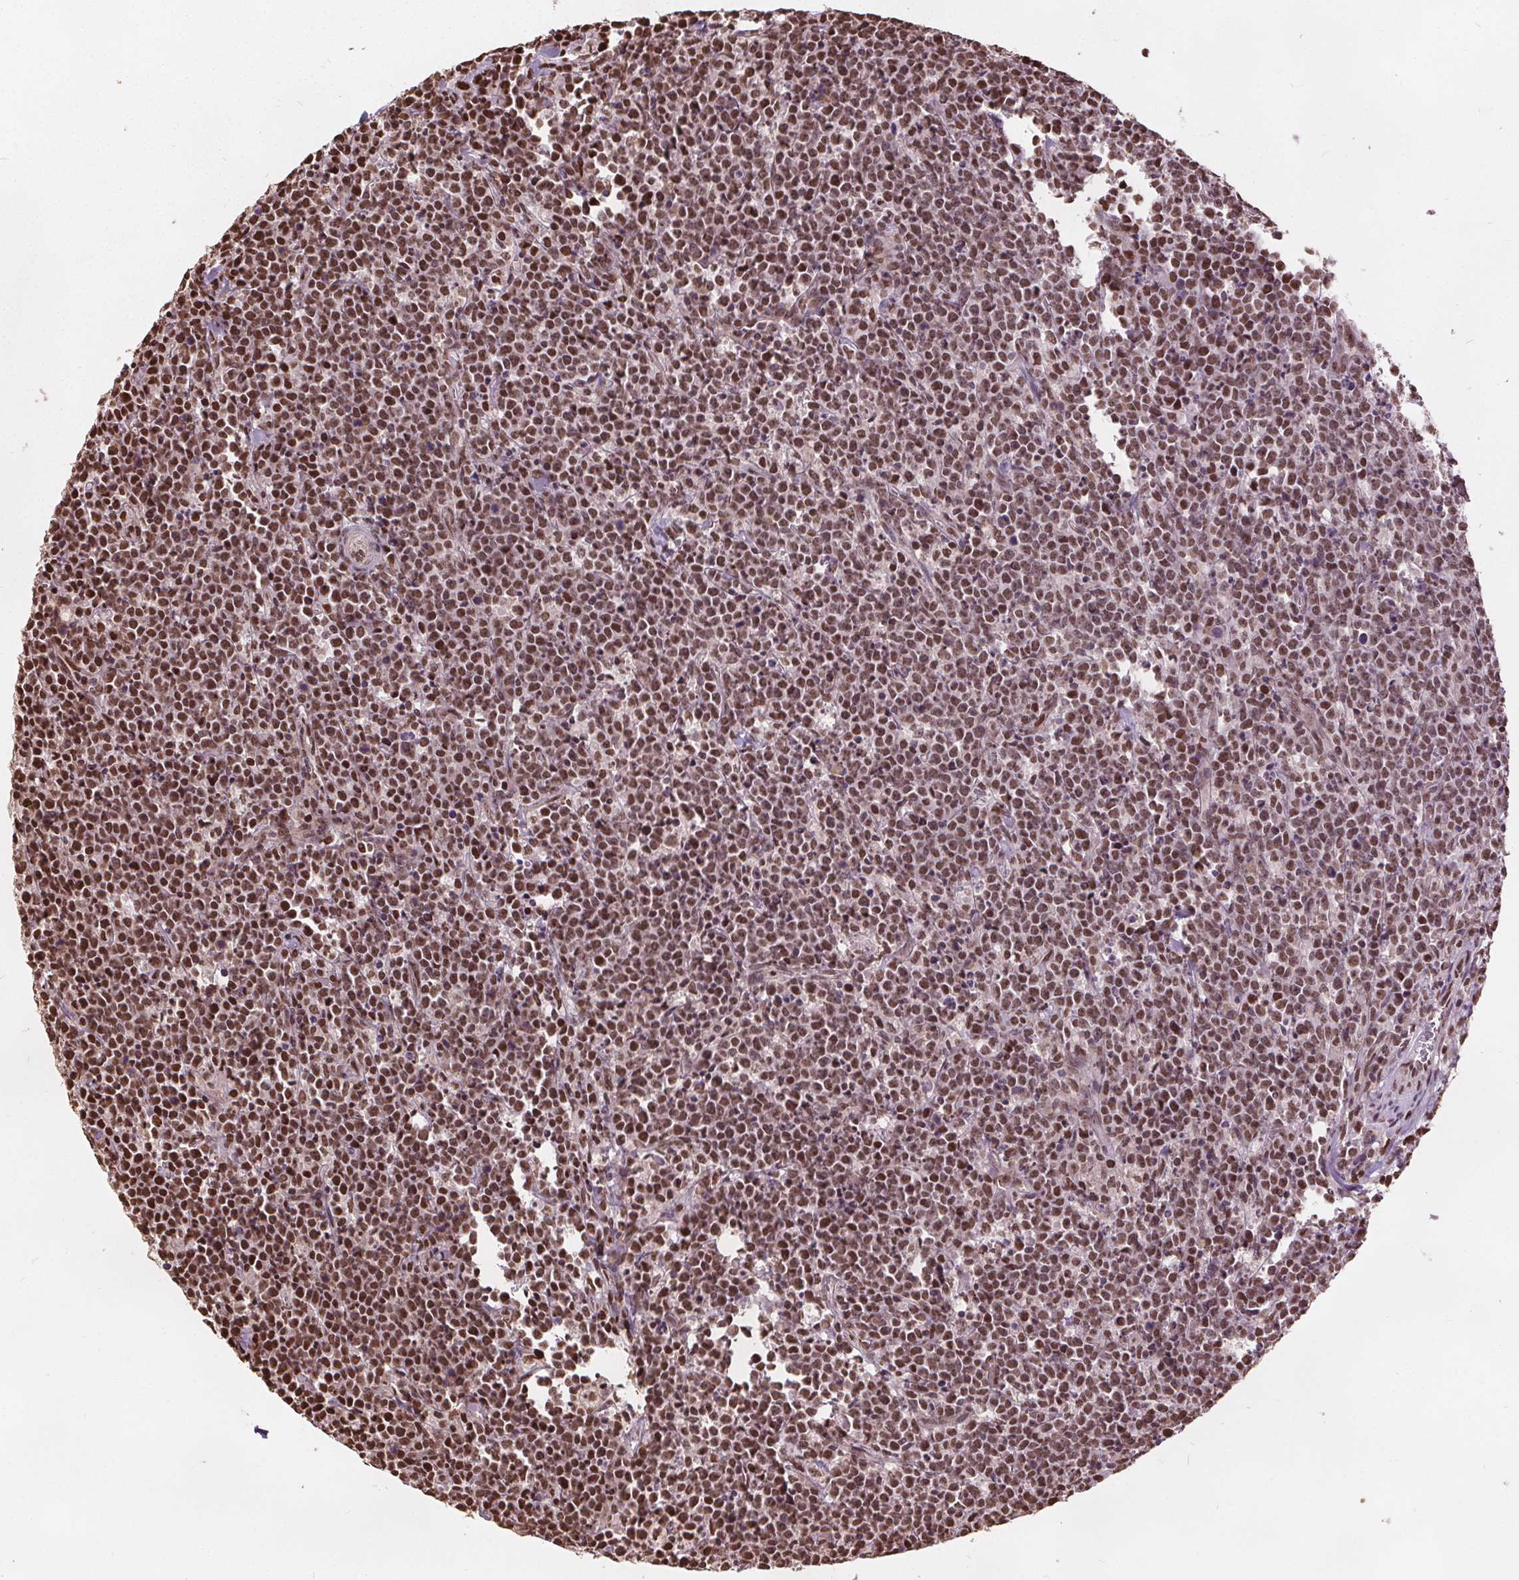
{"staining": {"intensity": "moderate", "quantity": ">75%", "location": "nuclear"}, "tissue": "lymphoma", "cell_type": "Tumor cells", "image_type": "cancer", "snomed": [{"axis": "morphology", "description": "Malignant lymphoma, non-Hodgkin's type, High grade"}, {"axis": "topography", "description": "Small intestine"}], "caption": "This micrograph demonstrates lymphoma stained with immunohistochemistry (IHC) to label a protein in brown. The nuclear of tumor cells show moderate positivity for the protein. Nuclei are counter-stained blue.", "gene": "ISLR2", "patient": {"sex": "female", "age": 56}}